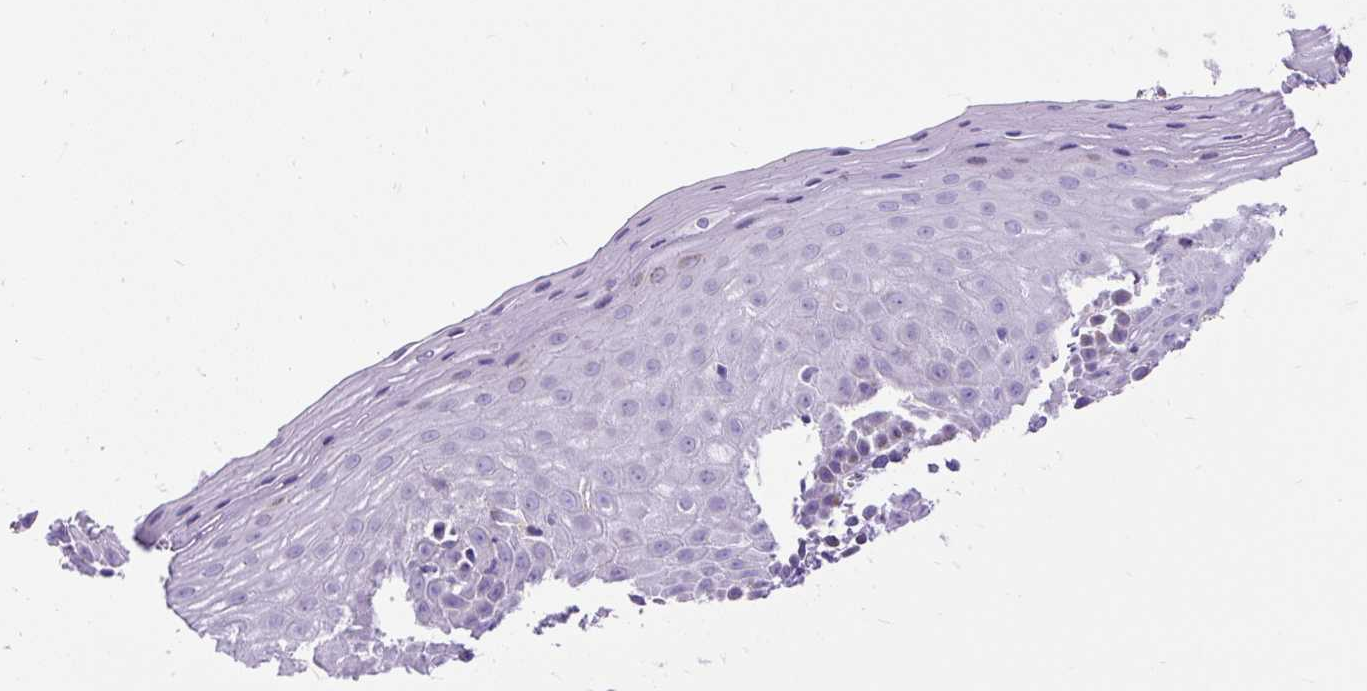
{"staining": {"intensity": "moderate", "quantity": "25%-75%", "location": "cytoplasmic/membranous"}, "tissue": "cervix", "cell_type": "Glandular cells", "image_type": "normal", "snomed": [{"axis": "morphology", "description": "Normal tissue, NOS"}, {"axis": "topography", "description": "Cervix"}], "caption": "Immunohistochemical staining of normal human cervix demonstrates 25%-75% levels of moderate cytoplasmic/membranous protein expression in approximately 25%-75% of glandular cells. The protein is stained brown, and the nuclei are stained in blue (DAB (3,3'-diaminobenzidine) IHC with brightfield microscopy, high magnification).", "gene": "SYBU", "patient": {"sex": "female", "age": 36}}